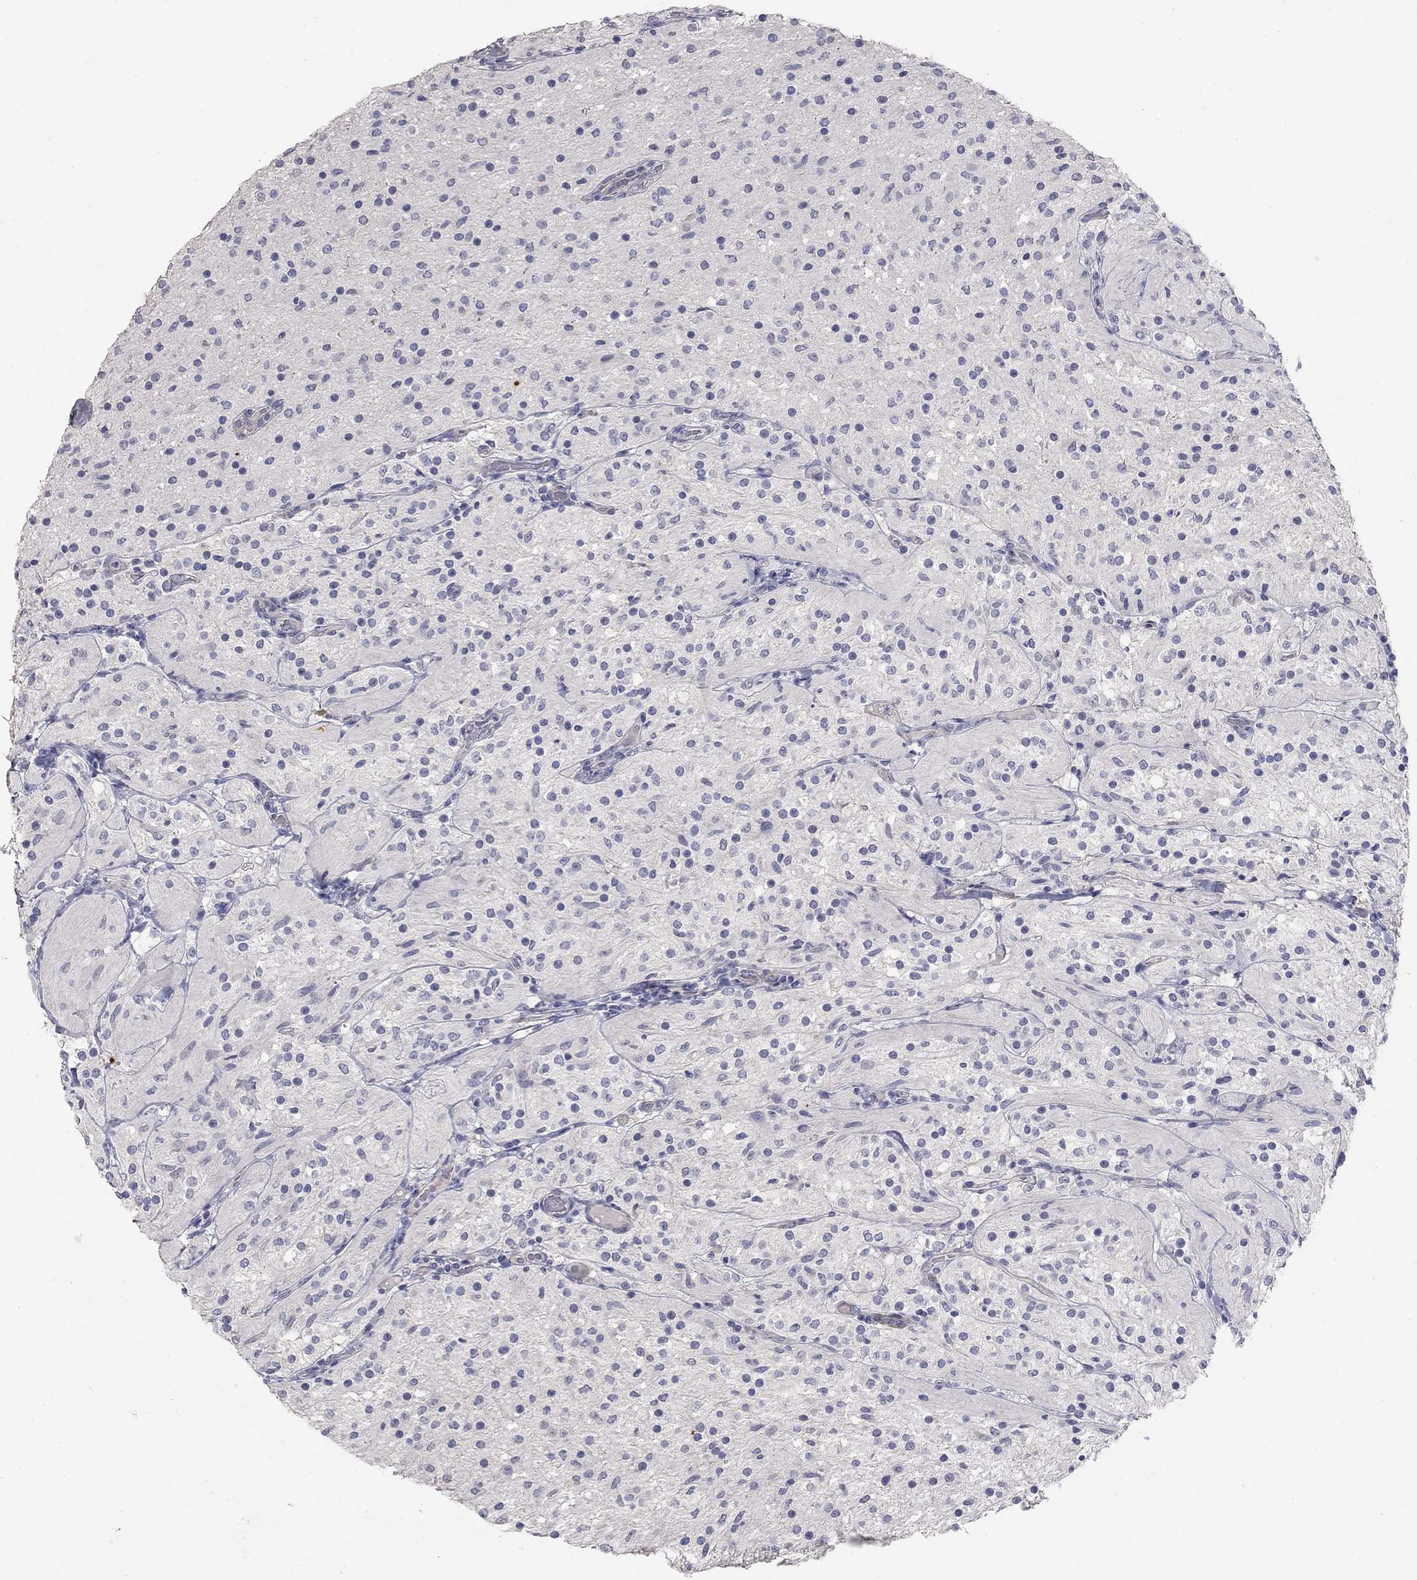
{"staining": {"intensity": "negative", "quantity": "none", "location": "none"}, "tissue": "glioma", "cell_type": "Tumor cells", "image_type": "cancer", "snomed": [{"axis": "morphology", "description": "Glioma, malignant, Low grade"}, {"axis": "topography", "description": "Brain"}], "caption": "Immunohistochemistry (IHC) photomicrograph of malignant glioma (low-grade) stained for a protein (brown), which shows no expression in tumor cells. (Stains: DAB IHC with hematoxylin counter stain, Microscopy: brightfield microscopy at high magnification).", "gene": "PTH1R", "patient": {"sex": "male", "age": 3}}